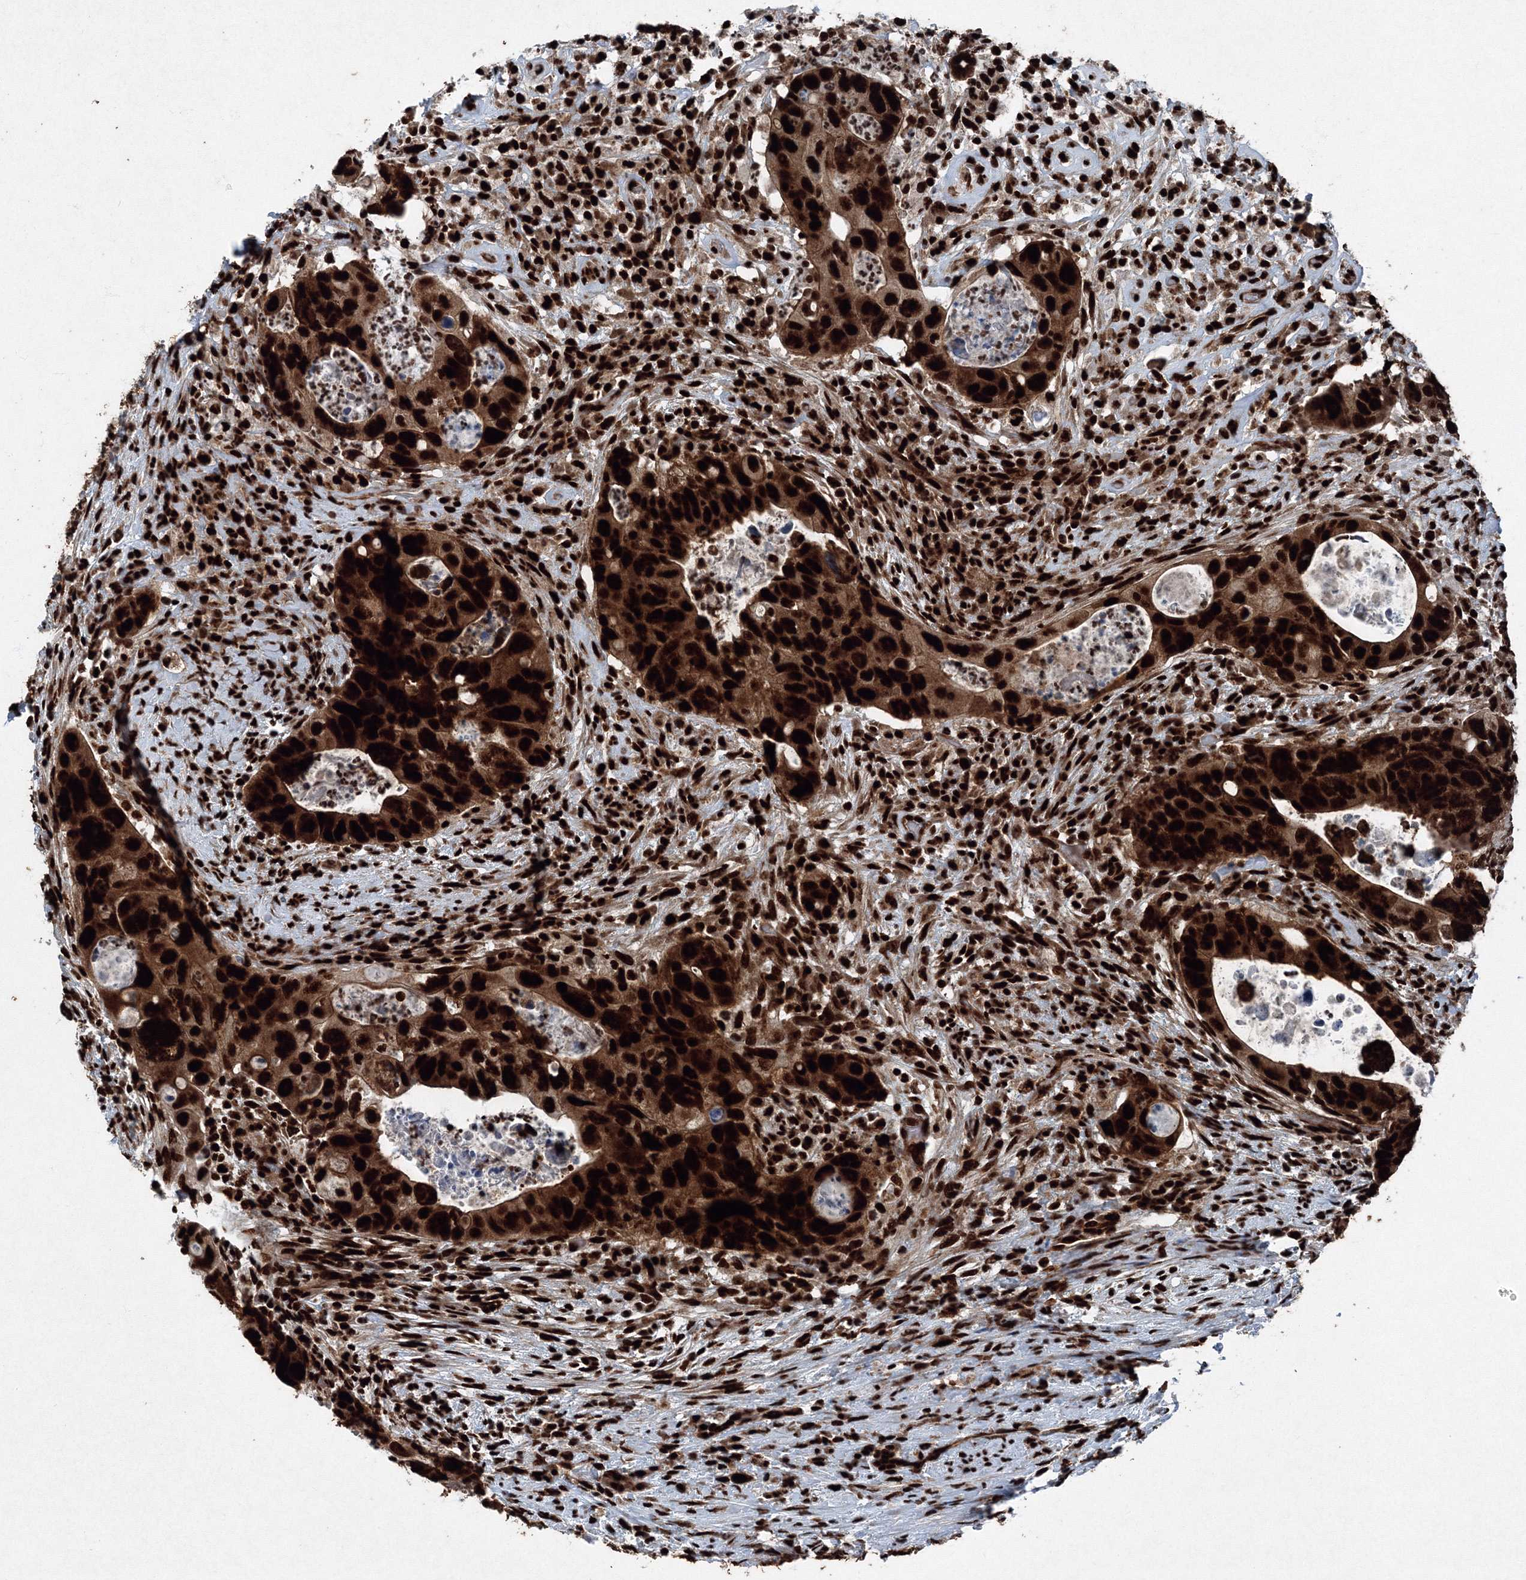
{"staining": {"intensity": "strong", "quantity": ">75%", "location": "nuclear"}, "tissue": "colorectal cancer", "cell_type": "Tumor cells", "image_type": "cancer", "snomed": [{"axis": "morphology", "description": "Adenocarcinoma, NOS"}, {"axis": "topography", "description": "Rectum"}], "caption": "Immunohistochemical staining of colorectal adenocarcinoma exhibits high levels of strong nuclear staining in about >75% of tumor cells.", "gene": "SNRPC", "patient": {"sex": "male", "age": 59}}